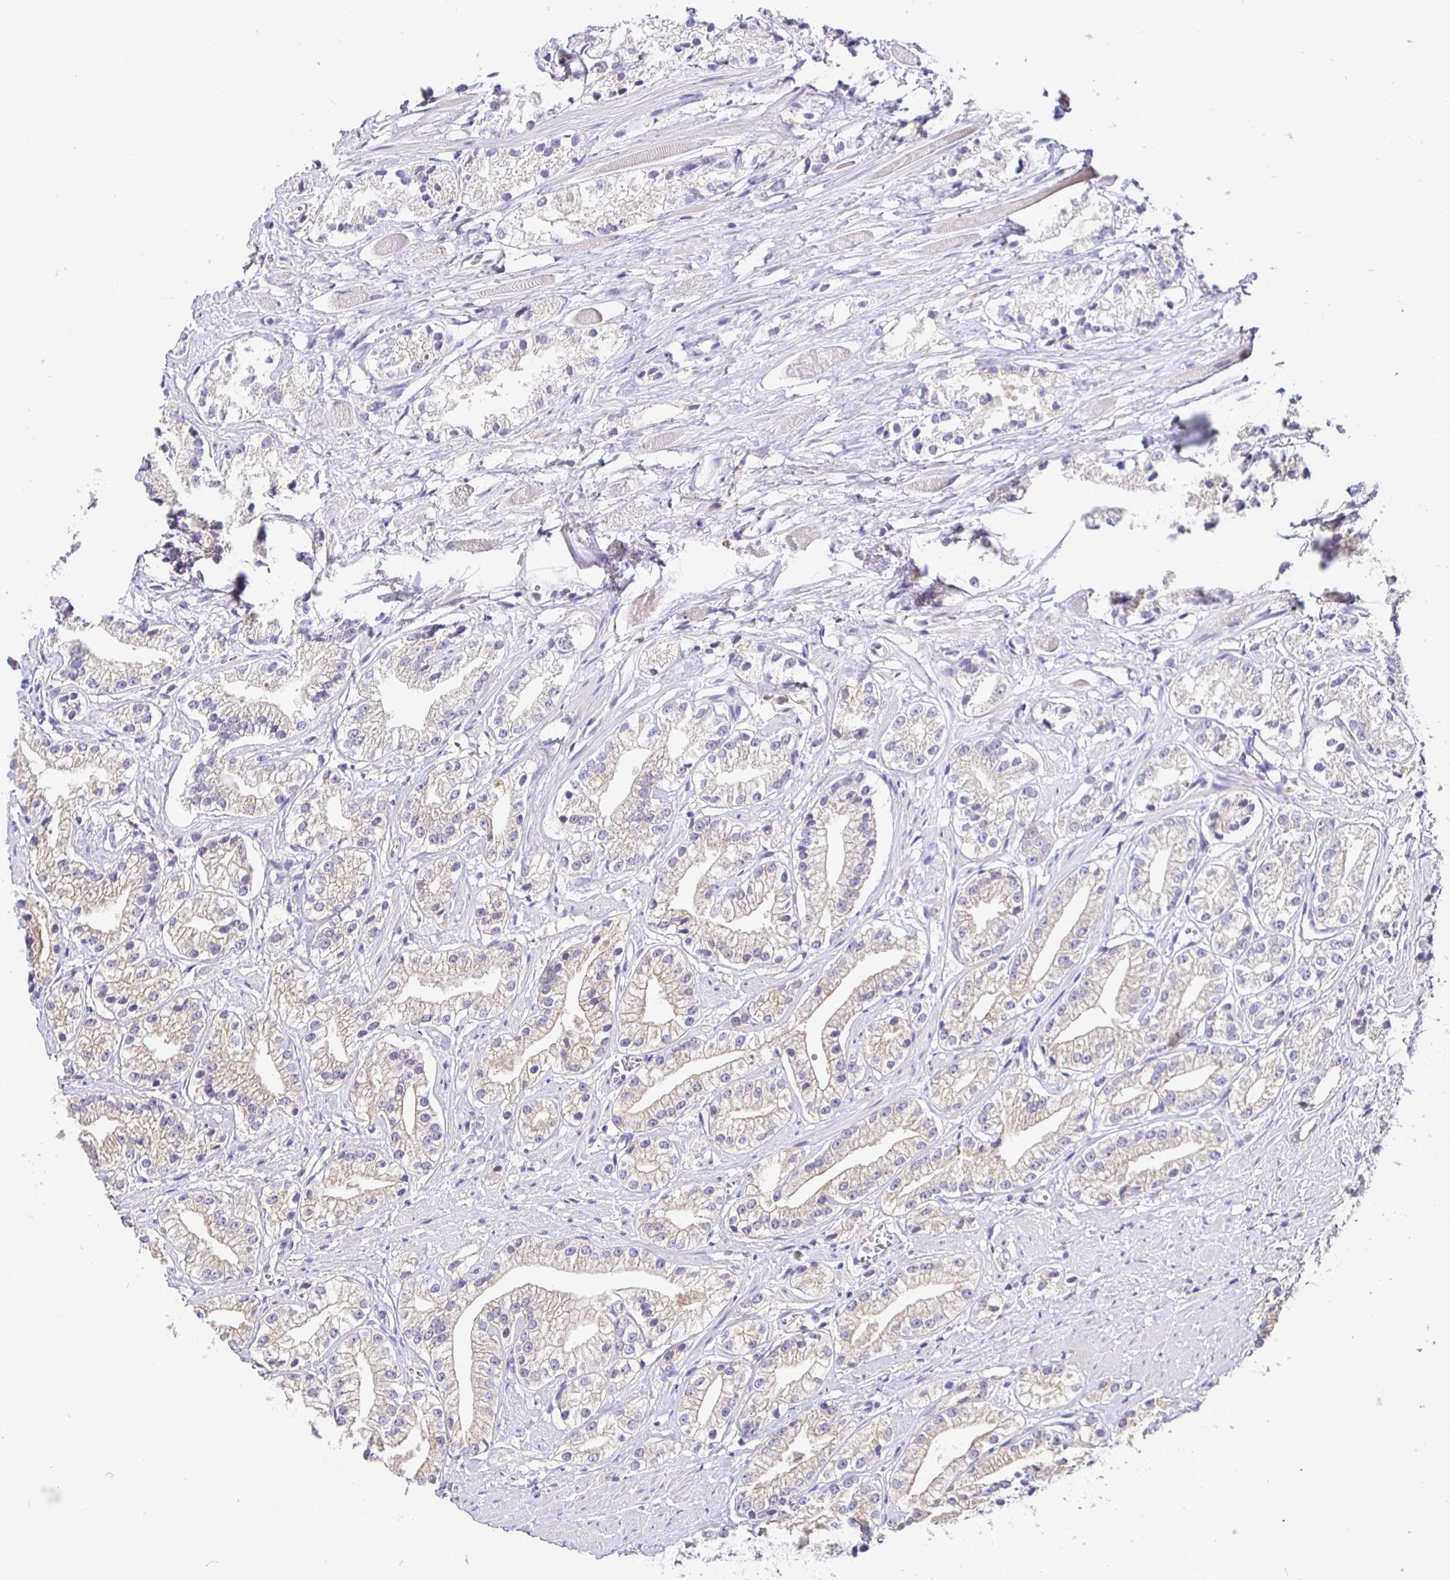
{"staining": {"intensity": "weak", "quantity": "25%-75%", "location": "cytoplasmic/membranous"}, "tissue": "prostate cancer", "cell_type": "Tumor cells", "image_type": "cancer", "snomed": [{"axis": "morphology", "description": "Adenocarcinoma, Low grade"}, {"axis": "topography", "description": "Prostate"}], "caption": "Immunohistochemistry (IHC) (DAB (3,3'-diaminobenzidine)) staining of human adenocarcinoma (low-grade) (prostate) displays weak cytoplasmic/membranous protein expression in about 25%-75% of tumor cells. Immunohistochemistry stains the protein of interest in brown and the nuclei are stained blue.", "gene": "SATB1", "patient": {"sex": "male", "age": 69}}